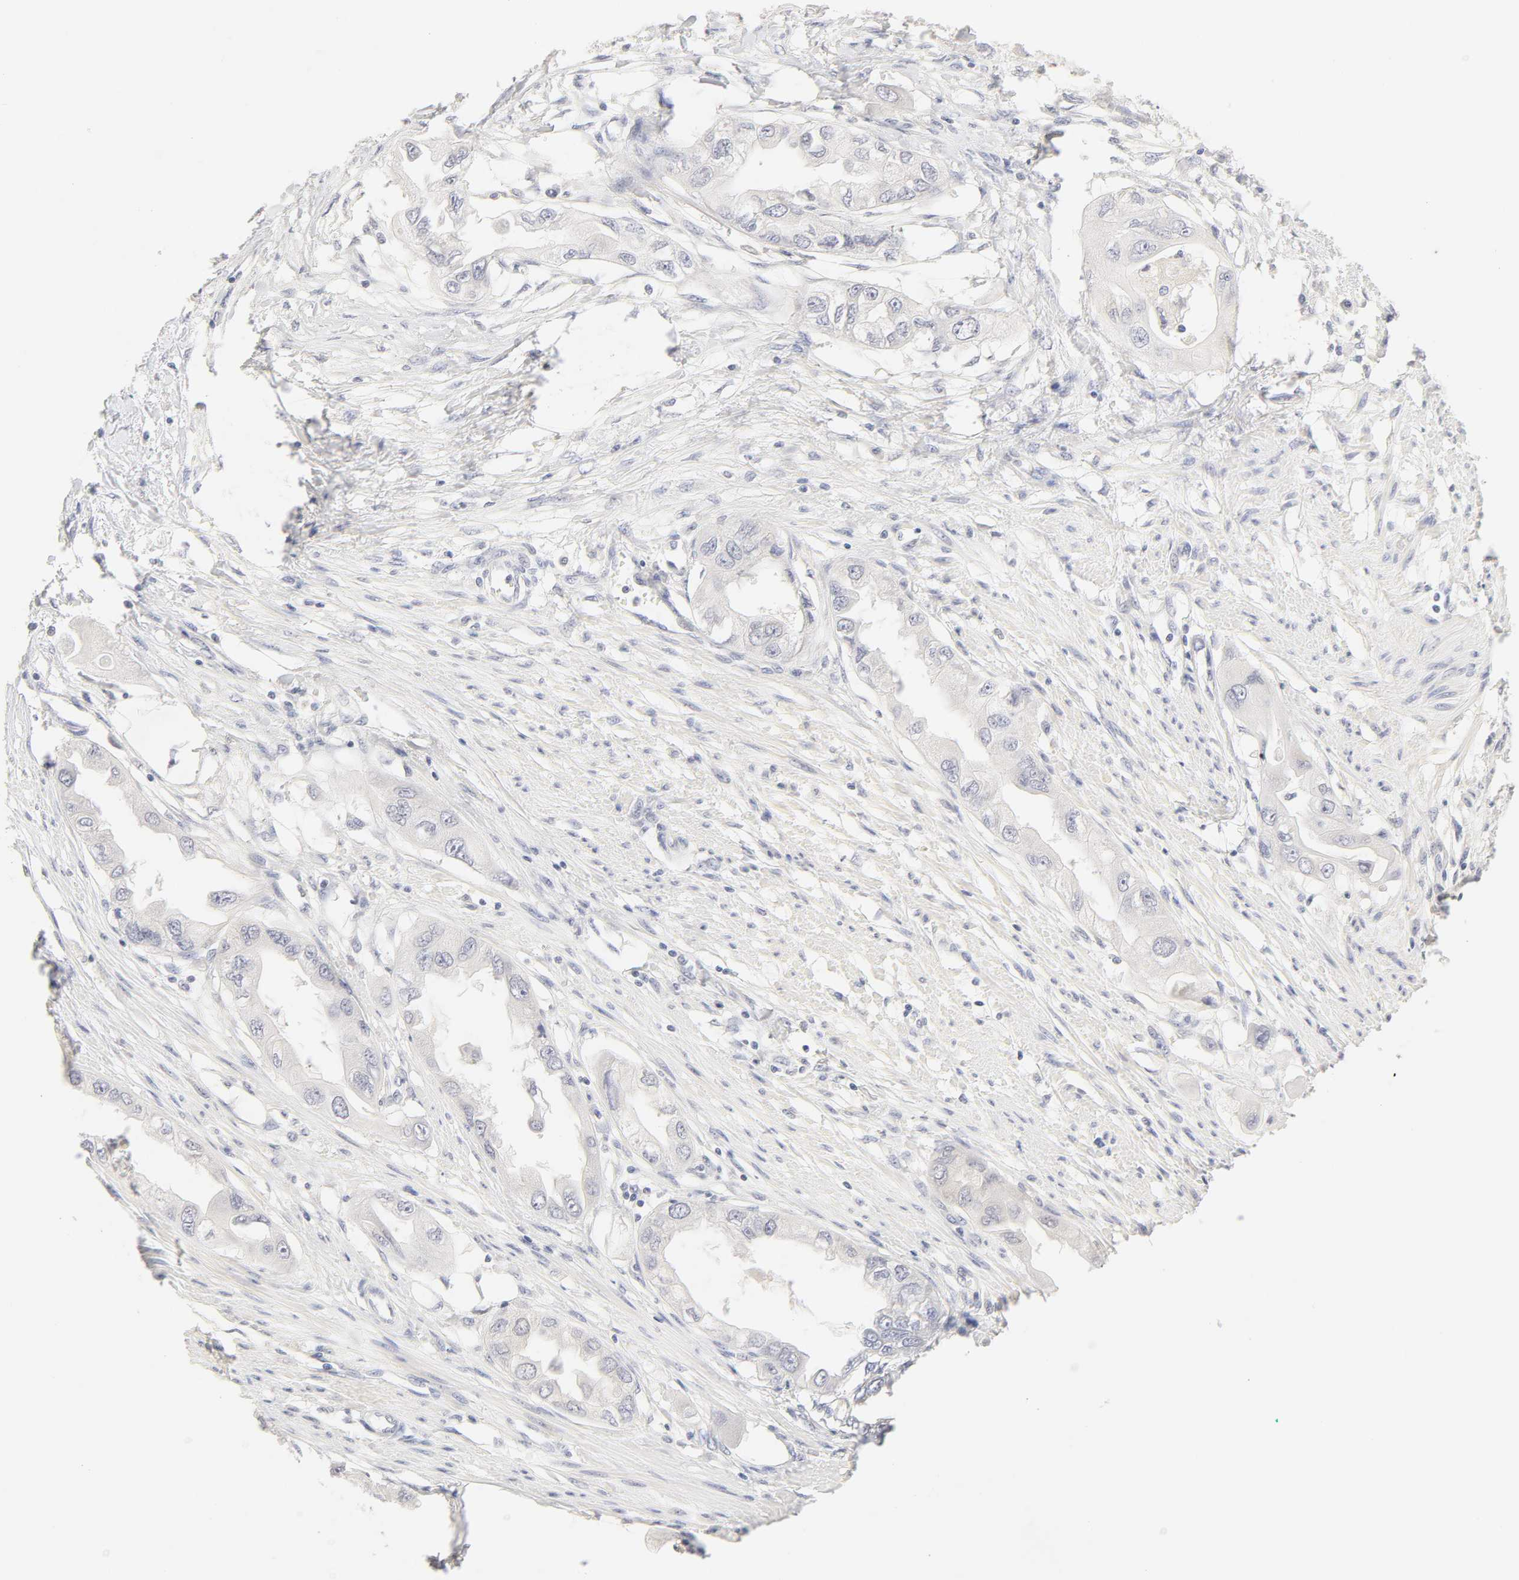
{"staining": {"intensity": "negative", "quantity": "none", "location": "none"}, "tissue": "endometrial cancer", "cell_type": "Tumor cells", "image_type": "cancer", "snomed": [{"axis": "morphology", "description": "Adenocarcinoma, NOS"}, {"axis": "topography", "description": "Endometrium"}], "caption": "Immunohistochemical staining of endometrial cancer (adenocarcinoma) displays no significant expression in tumor cells. (Brightfield microscopy of DAB immunohistochemistry at high magnification).", "gene": "CYP4B1", "patient": {"sex": "female", "age": 67}}